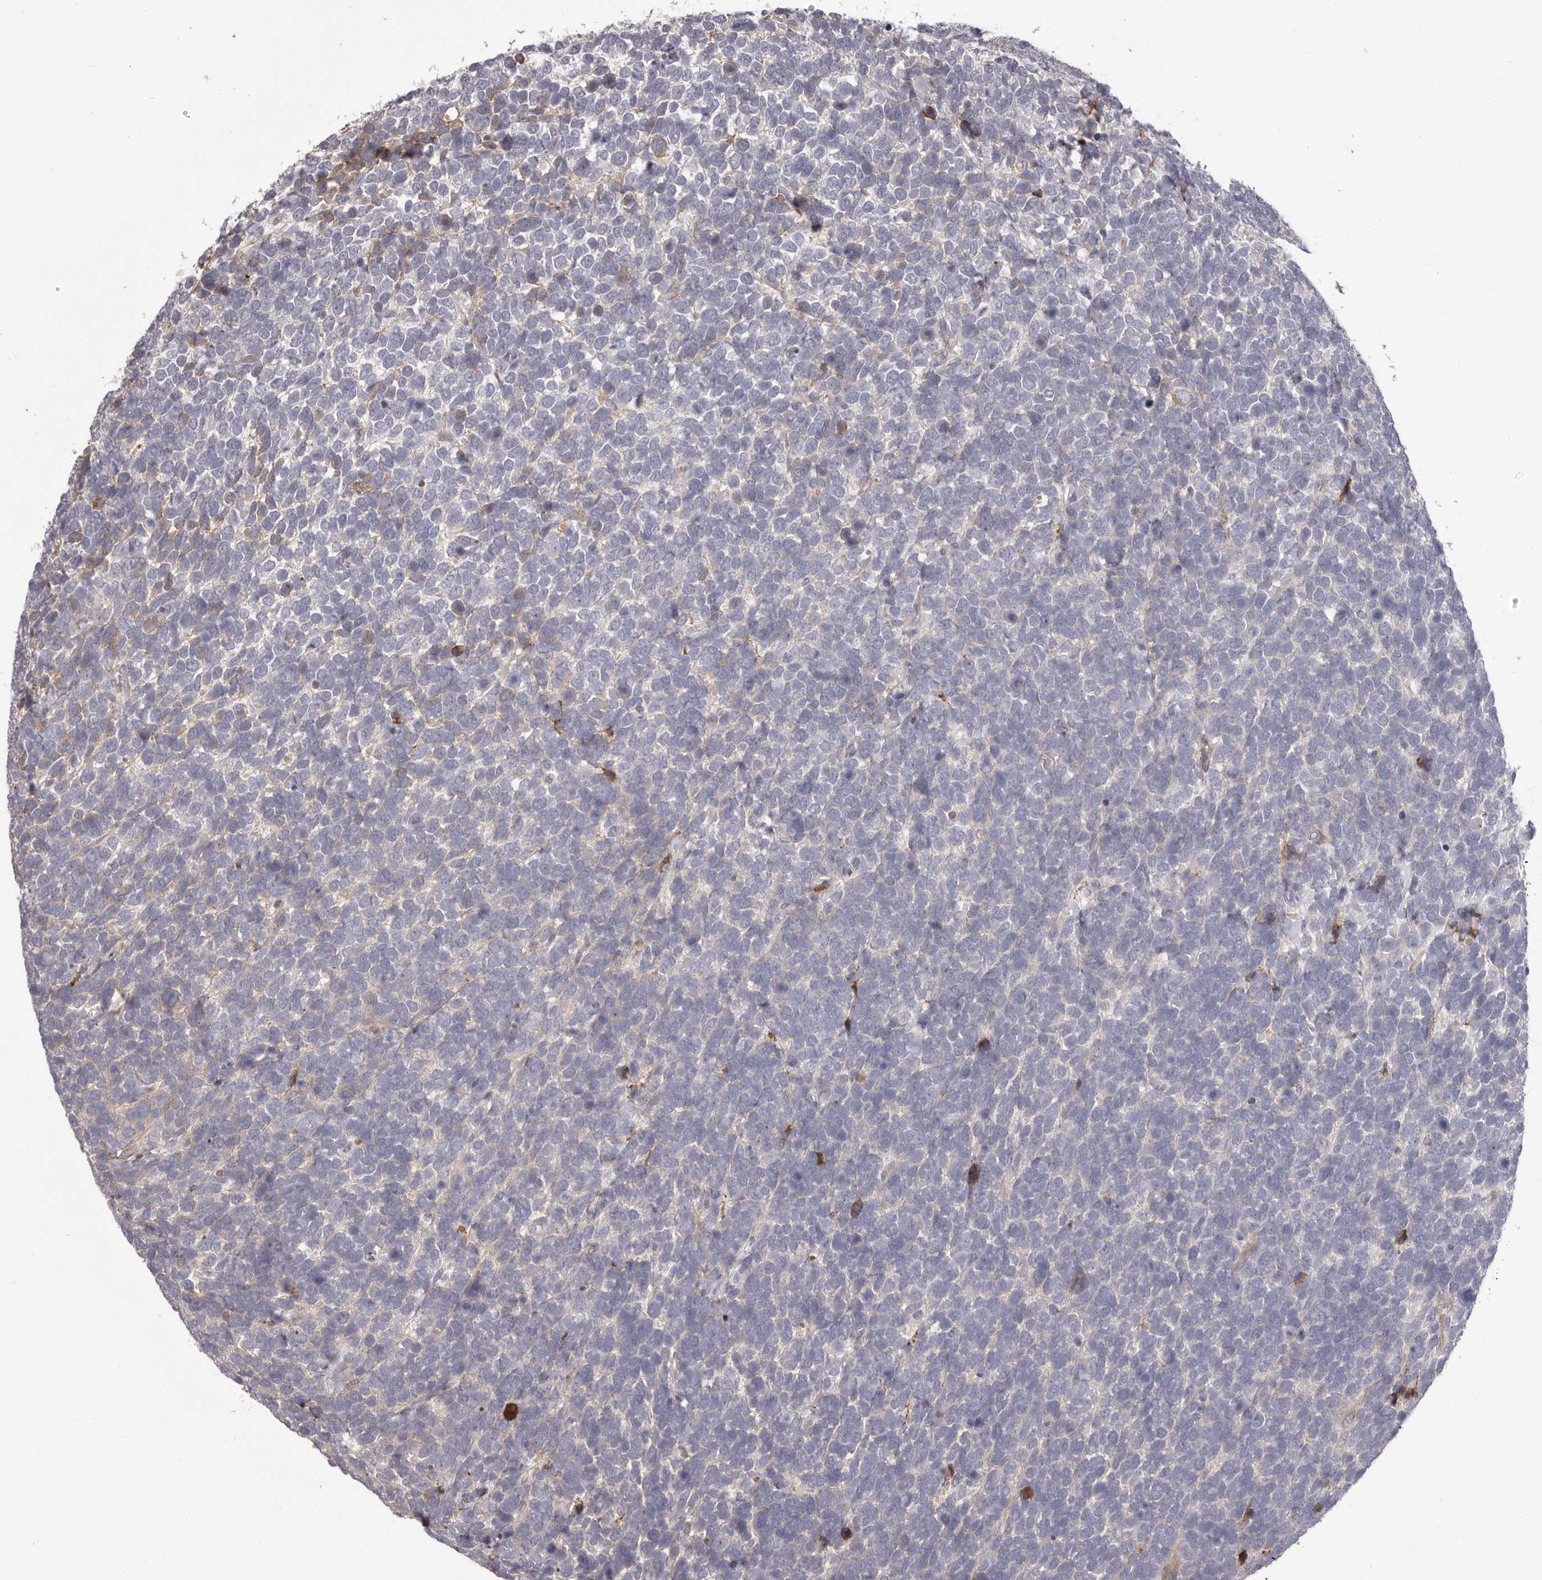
{"staining": {"intensity": "negative", "quantity": "none", "location": "none"}, "tissue": "urothelial cancer", "cell_type": "Tumor cells", "image_type": "cancer", "snomed": [{"axis": "morphology", "description": "Urothelial carcinoma, High grade"}, {"axis": "topography", "description": "Urinary bladder"}], "caption": "Urothelial cancer stained for a protein using immunohistochemistry reveals no staining tumor cells.", "gene": "OTUD3", "patient": {"sex": "female", "age": 80}}